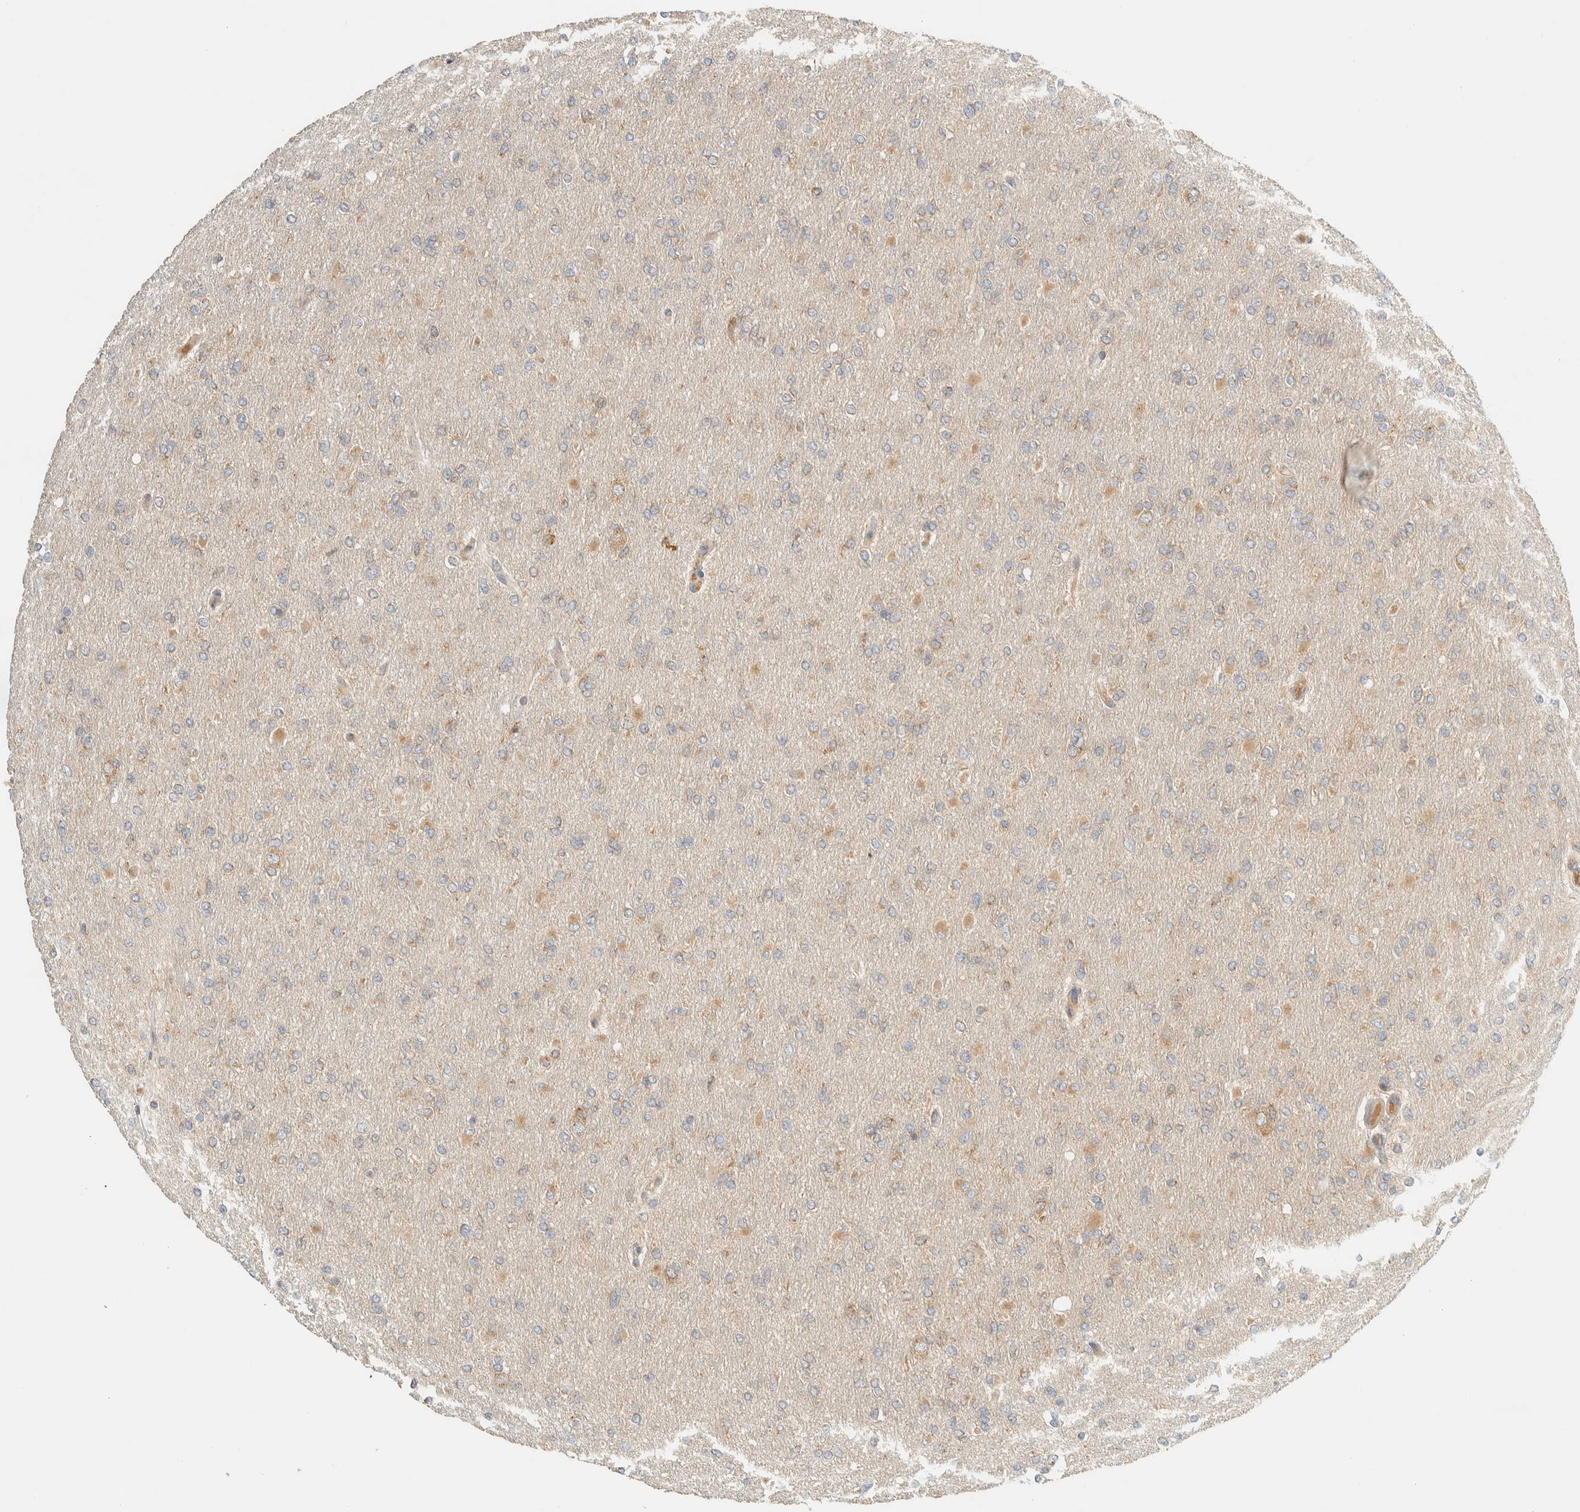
{"staining": {"intensity": "weak", "quantity": "<25%", "location": "cytoplasmic/membranous"}, "tissue": "glioma", "cell_type": "Tumor cells", "image_type": "cancer", "snomed": [{"axis": "morphology", "description": "Glioma, malignant, High grade"}, {"axis": "topography", "description": "Cerebral cortex"}], "caption": "This is an immunohistochemistry micrograph of glioma. There is no positivity in tumor cells.", "gene": "ARFGEF1", "patient": {"sex": "female", "age": 36}}